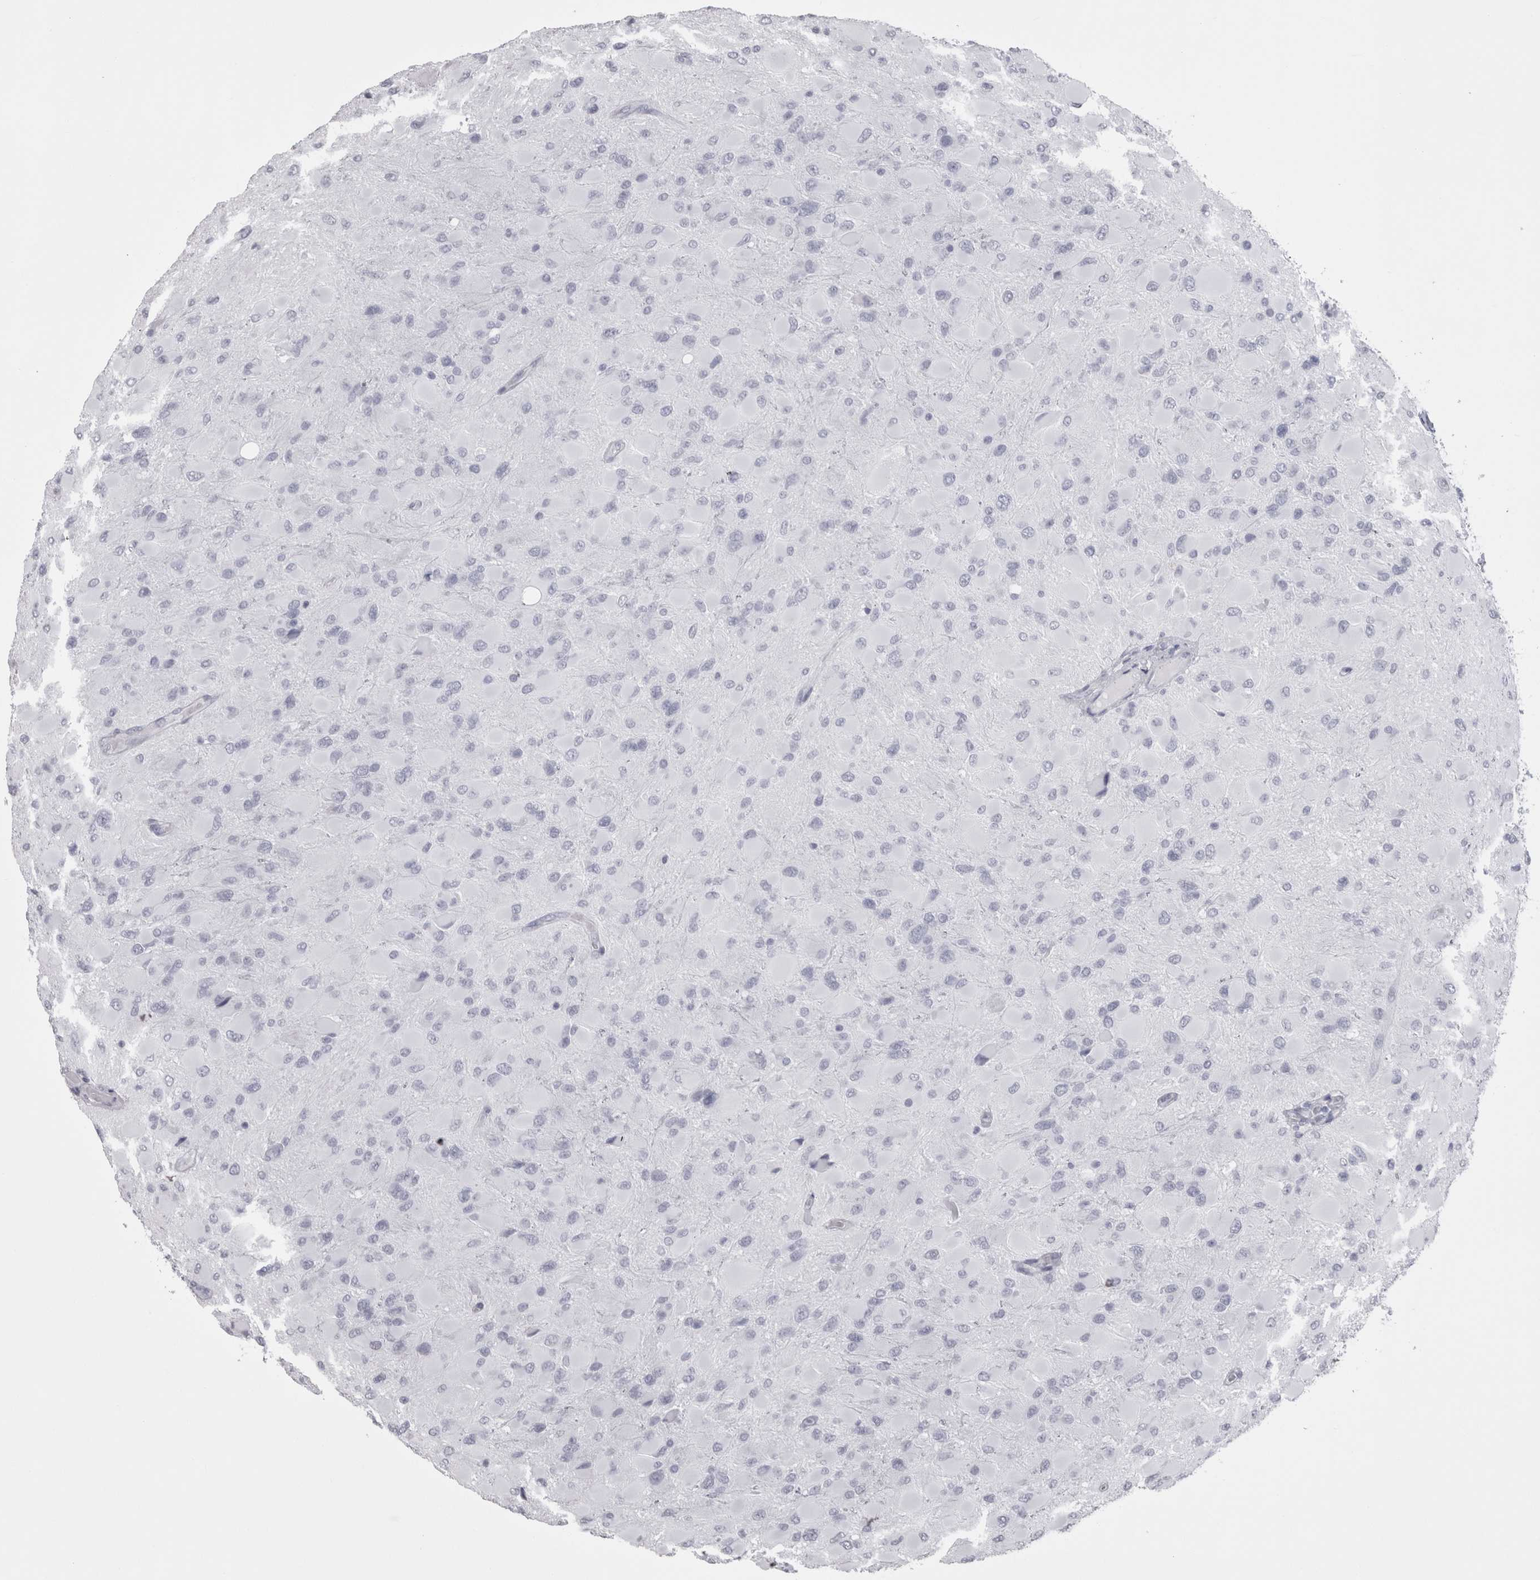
{"staining": {"intensity": "negative", "quantity": "none", "location": "none"}, "tissue": "glioma", "cell_type": "Tumor cells", "image_type": "cancer", "snomed": [{"axis": "morphology", "description": "Glioma, malignant, High grade"}, {"axis": "topography", "description": "Cerebral cortex"}], "caption": "A high-resolution photomicrograph shows immunohistochemistry (IHC) staining of glioma, which reveals no significant staining in tumor cells.", "gene": "SKAP1", "patient": {"sex": "female", "age": 36}}